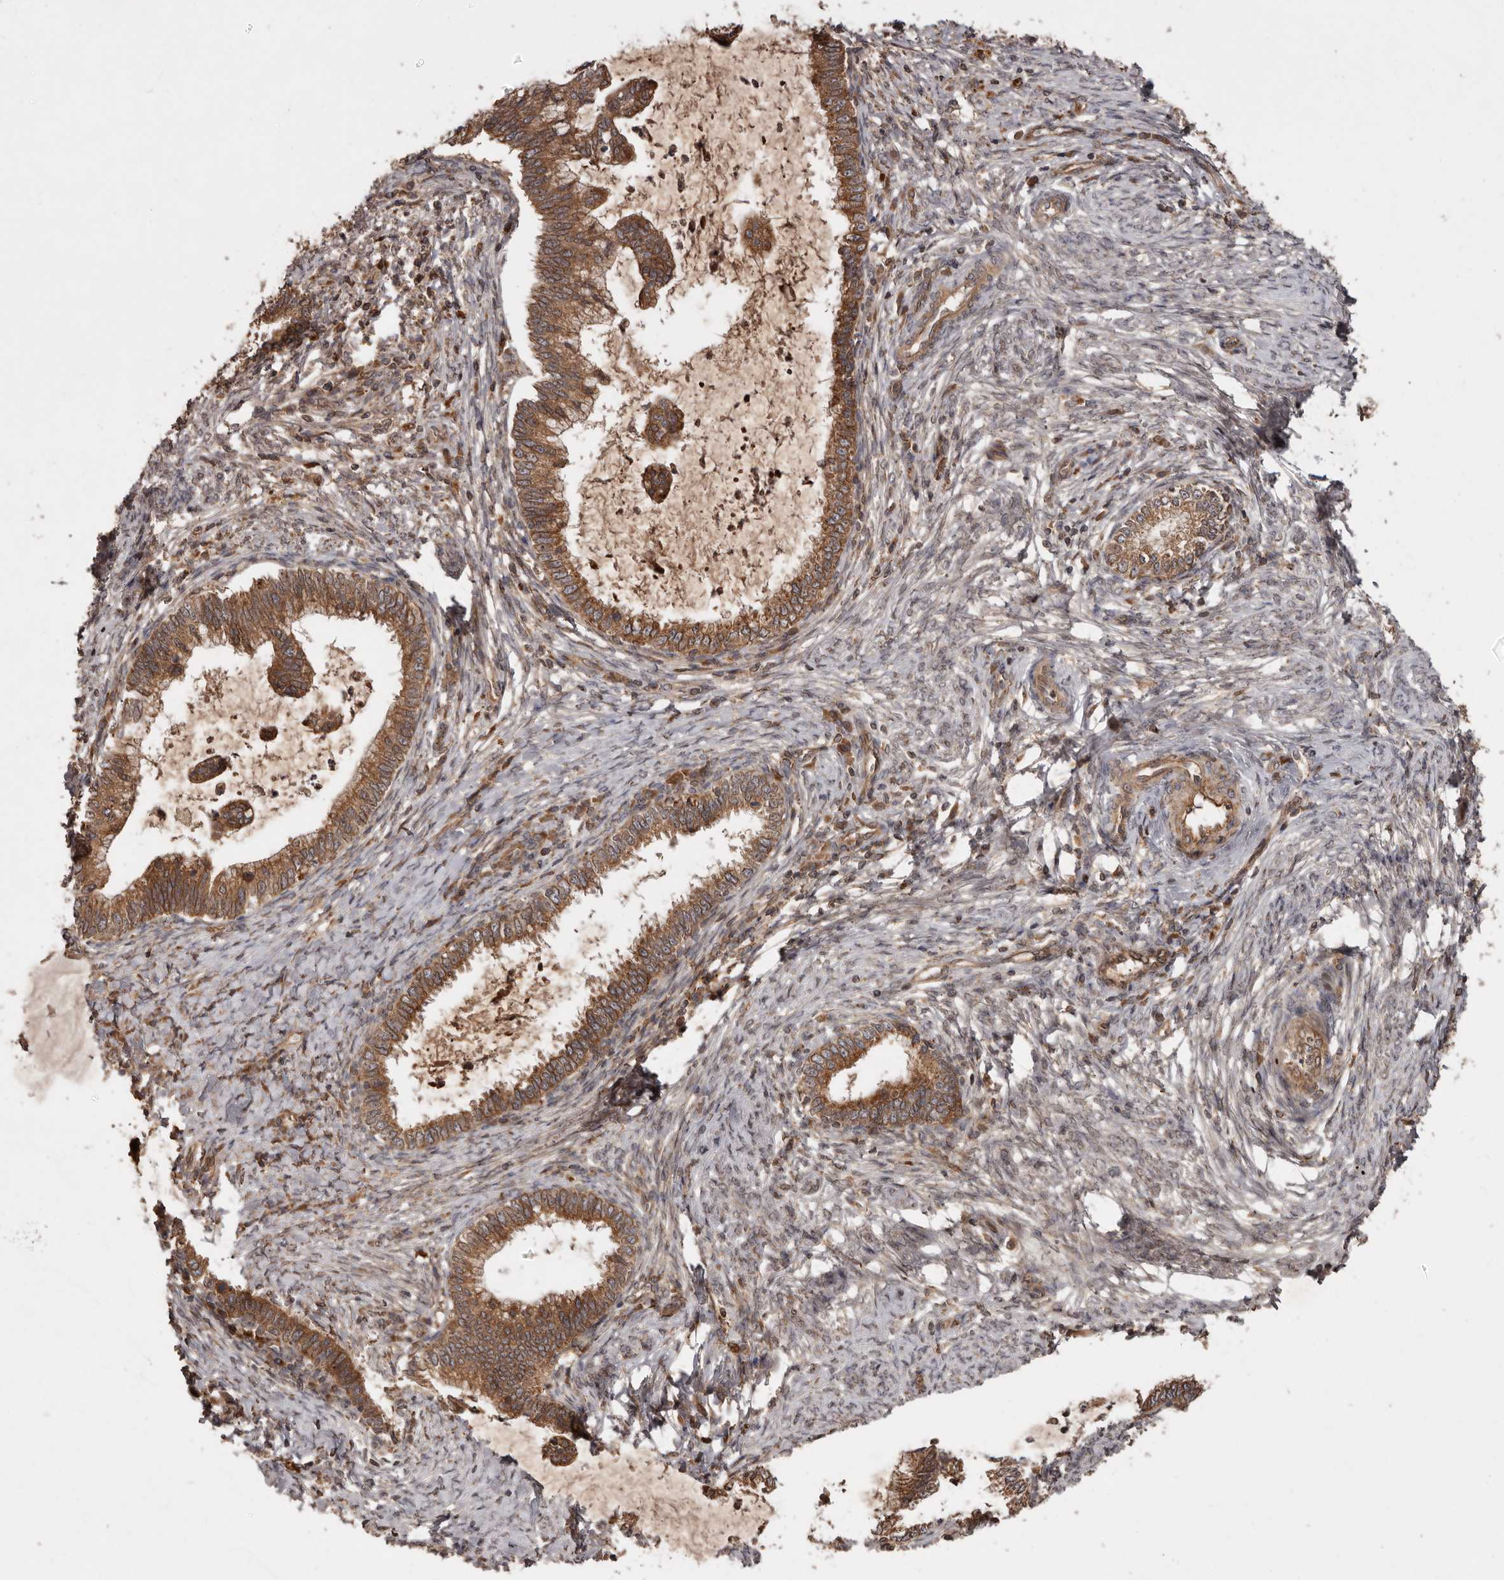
{"staining": {"intensity": "moderate", "quantity": ">75%", "location": "cytoplasmic/membranous"}, "tissue": "cervical cancer", "cell_type": "Tumor cells", "image_type": "cancer", "snomed": [{"axis": "morphology", "description": "Adenocarcinoma, NOS"}, {"axis": "topography", "description": "Cervix"}], "caption": "Immunohistochemistry image of cervical adenocarcinoma stained for a protein (brown), which shows medium levels of moderate cytoplasmic/membranous staining in approximately >75% of tumor cells.", "gene": "STK36", "patient": {"sex": "female", "age": 36}}